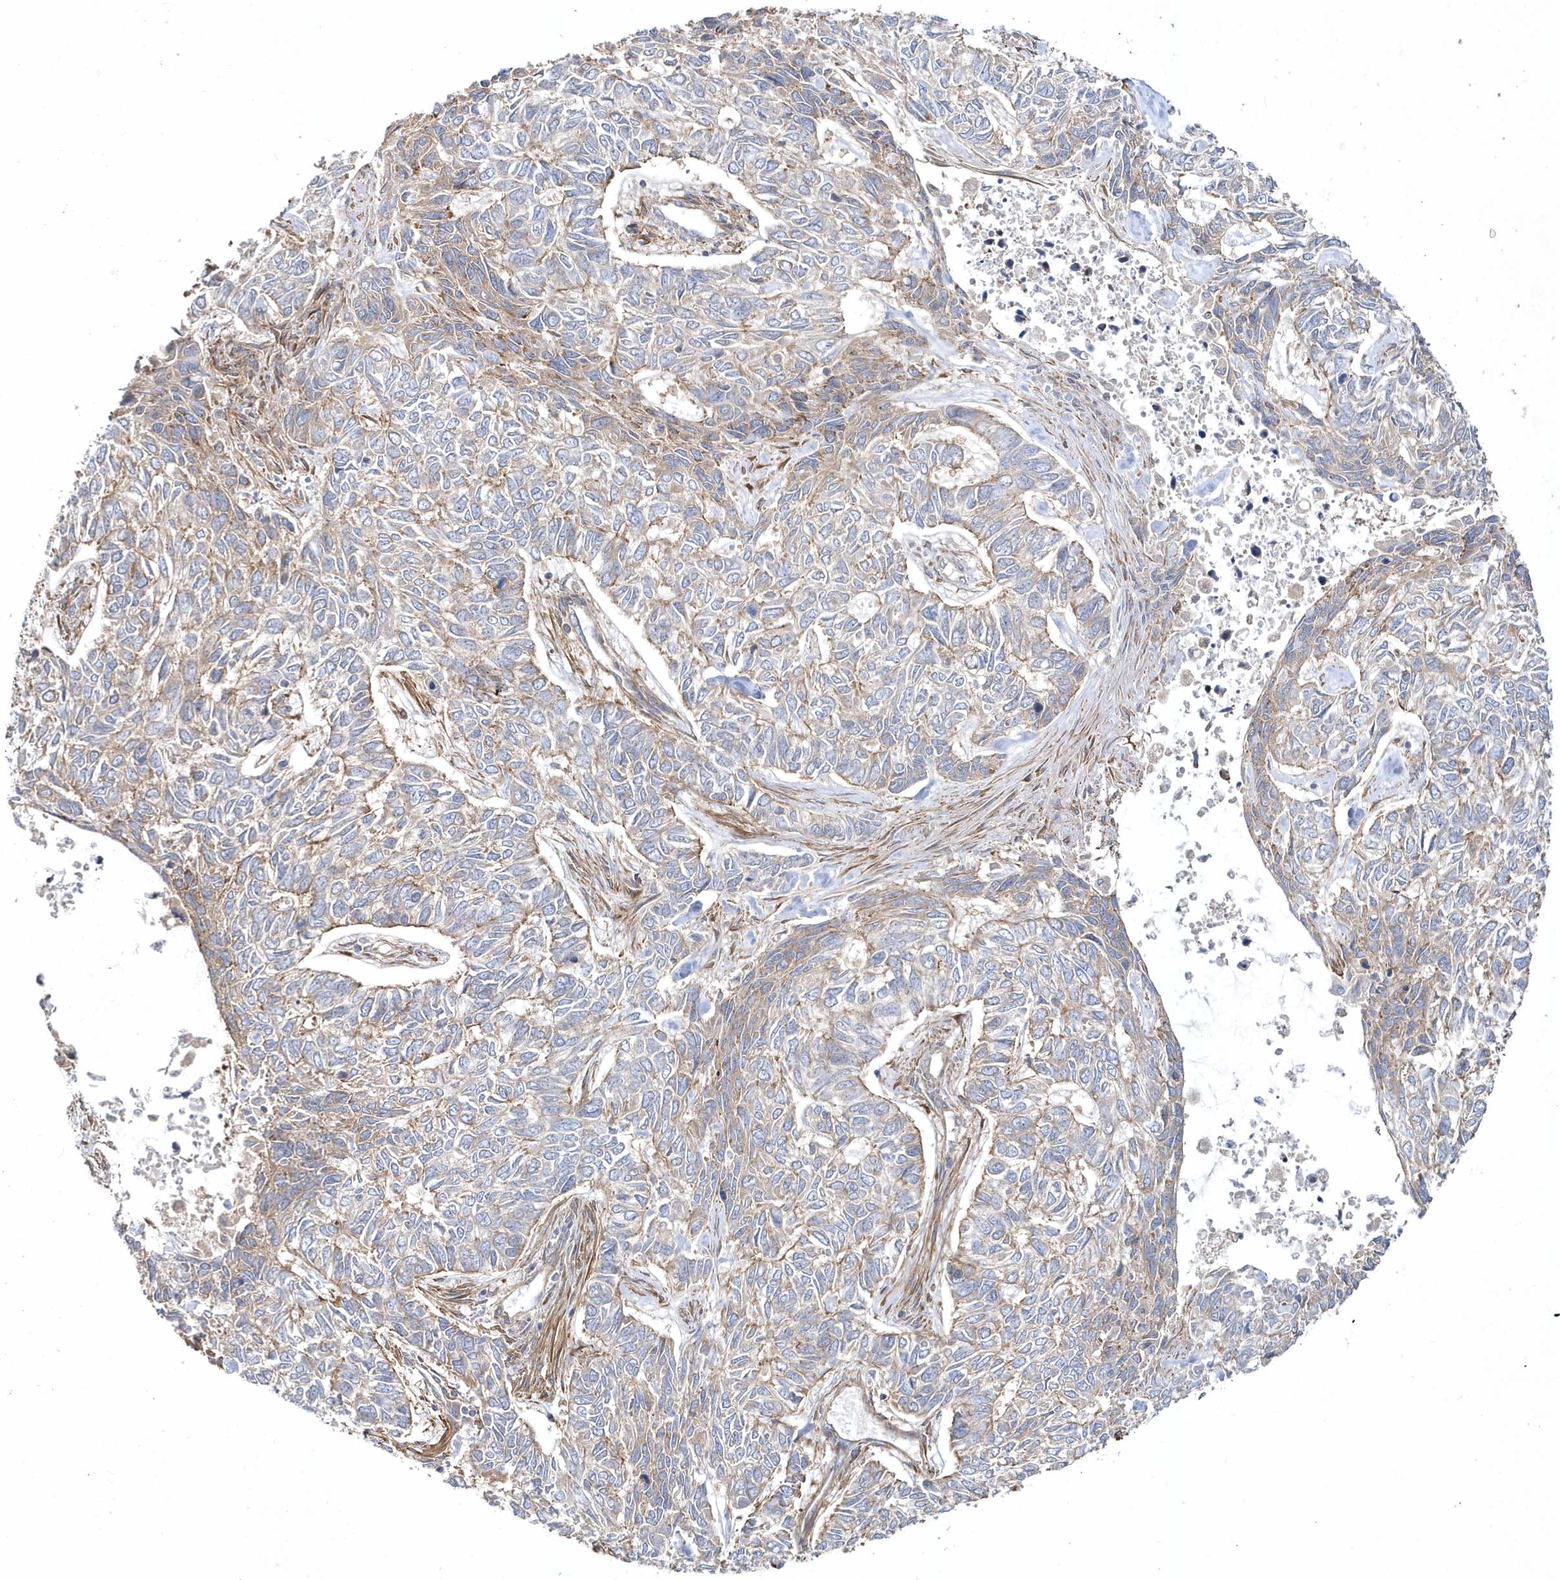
{"staining": {"intensity": "weak", "quantity": "25%-75%", "location": "cytoplasmic/membranous"}, "tissue": "skin cancer", "cell_type": "Tumor cells", "image_type": "cancer", "snomed": [{"axis": "morphology", "description": "Basal cell carcinoma"}, {"axis": "topography", "description": "Skin"}], "caption": "Basal cell carcinoma (skin) stained for a protein (brown) demonstrates weak cytoplasmic/membranous positive staining in about 25%-75% of tumor cells.", "gene": "LEXM", "patient": {"sex": "female", "age": 65}}